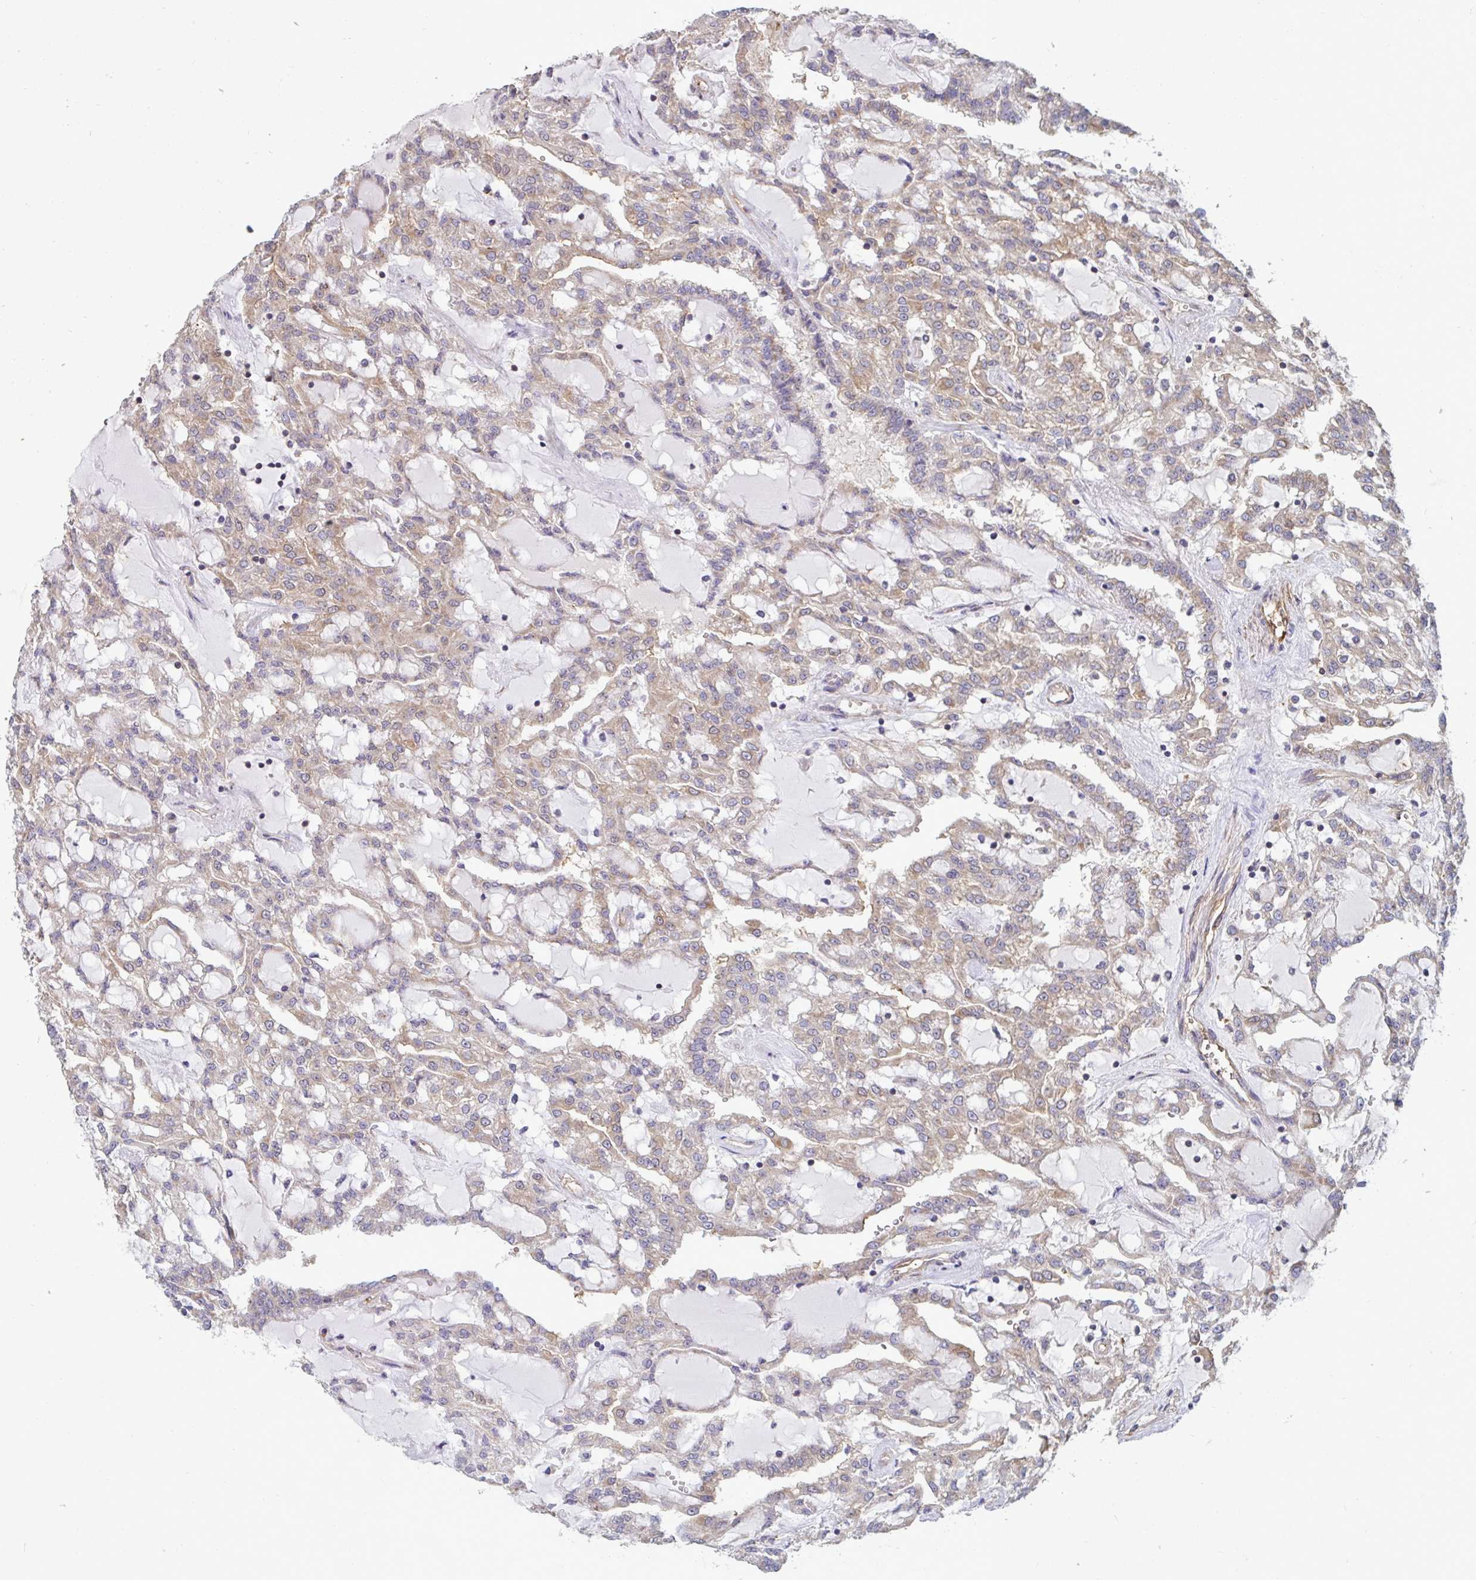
{"staining": {"intensity": "weak", "quantity": "25%-75%", "location": "cytoplasmic/membranous"}, "tissue": "renal cancer", "cell_type": "Tumor cells", "image_type": "cancer", "snomed": [{"axis": "morphology", "description": "Adenocarcinoma, NOS"}, {"axis": "topography", "description": "Kidney"}], "caption": "Renal cancer (adenocarcinoma) stained with a protein marker displays weak staining in tumor cells.", "gene": "ISCU", "patient": {"sex": "male", "age": 63}}